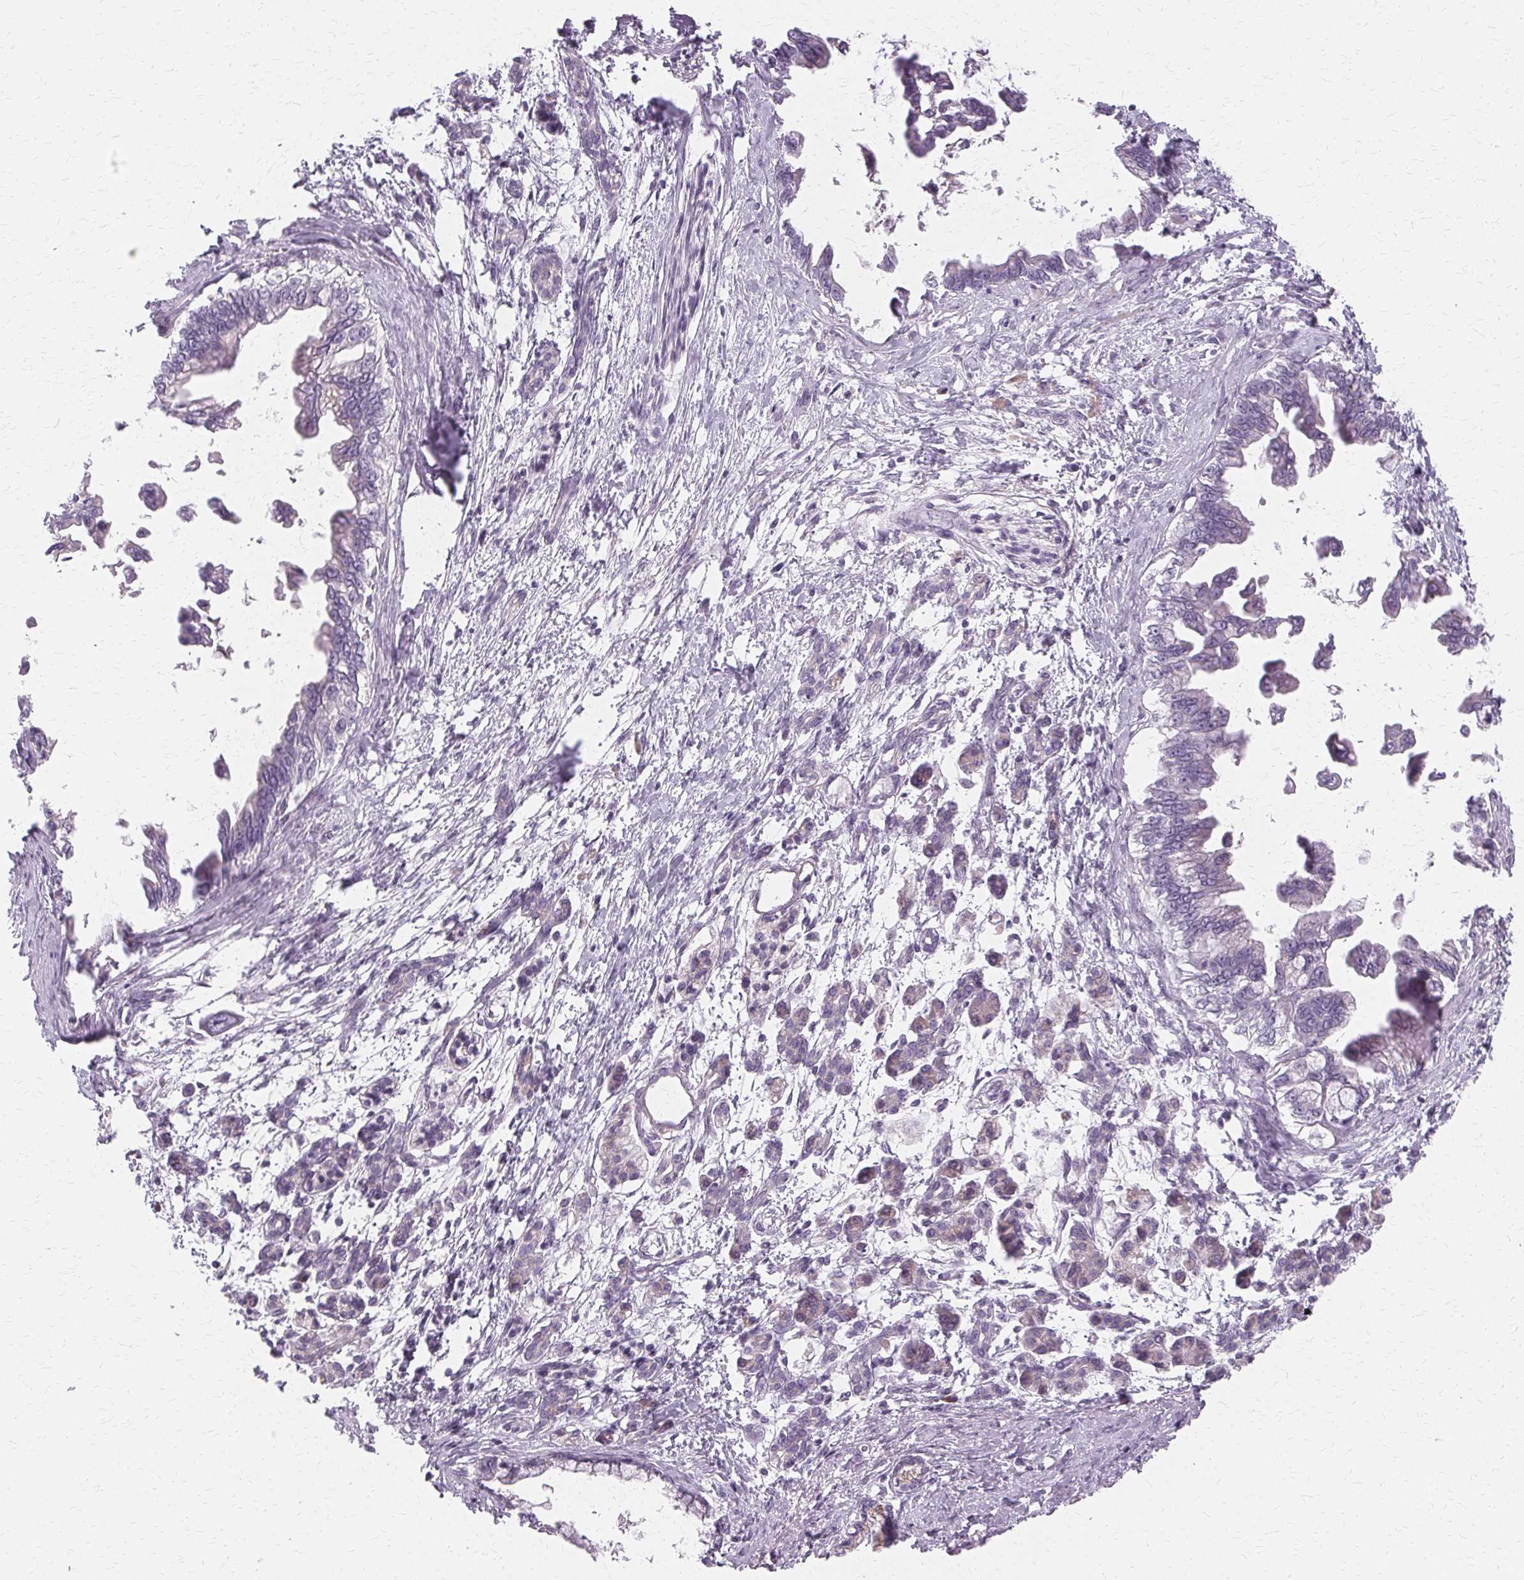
{"staining": {"intensity": "negative", "quantity": "none", "location": "none"}, "tissue": "pancreatic cancer", "cell_type": "Tumor cells", "image_type": "cancer", "snomed": [{"axis": "morphology", "description": "Adenocarcinoma, NOS"}, {"axis": "topography", "description": "Pancreas"}], "caption": "Human pancreatic cancer (adenocarcinoma) stained for a protein using IHC displays no expression in tumor cells.", "gene": "FCRL3", "patient": {"sex": "male", "age": 61}}